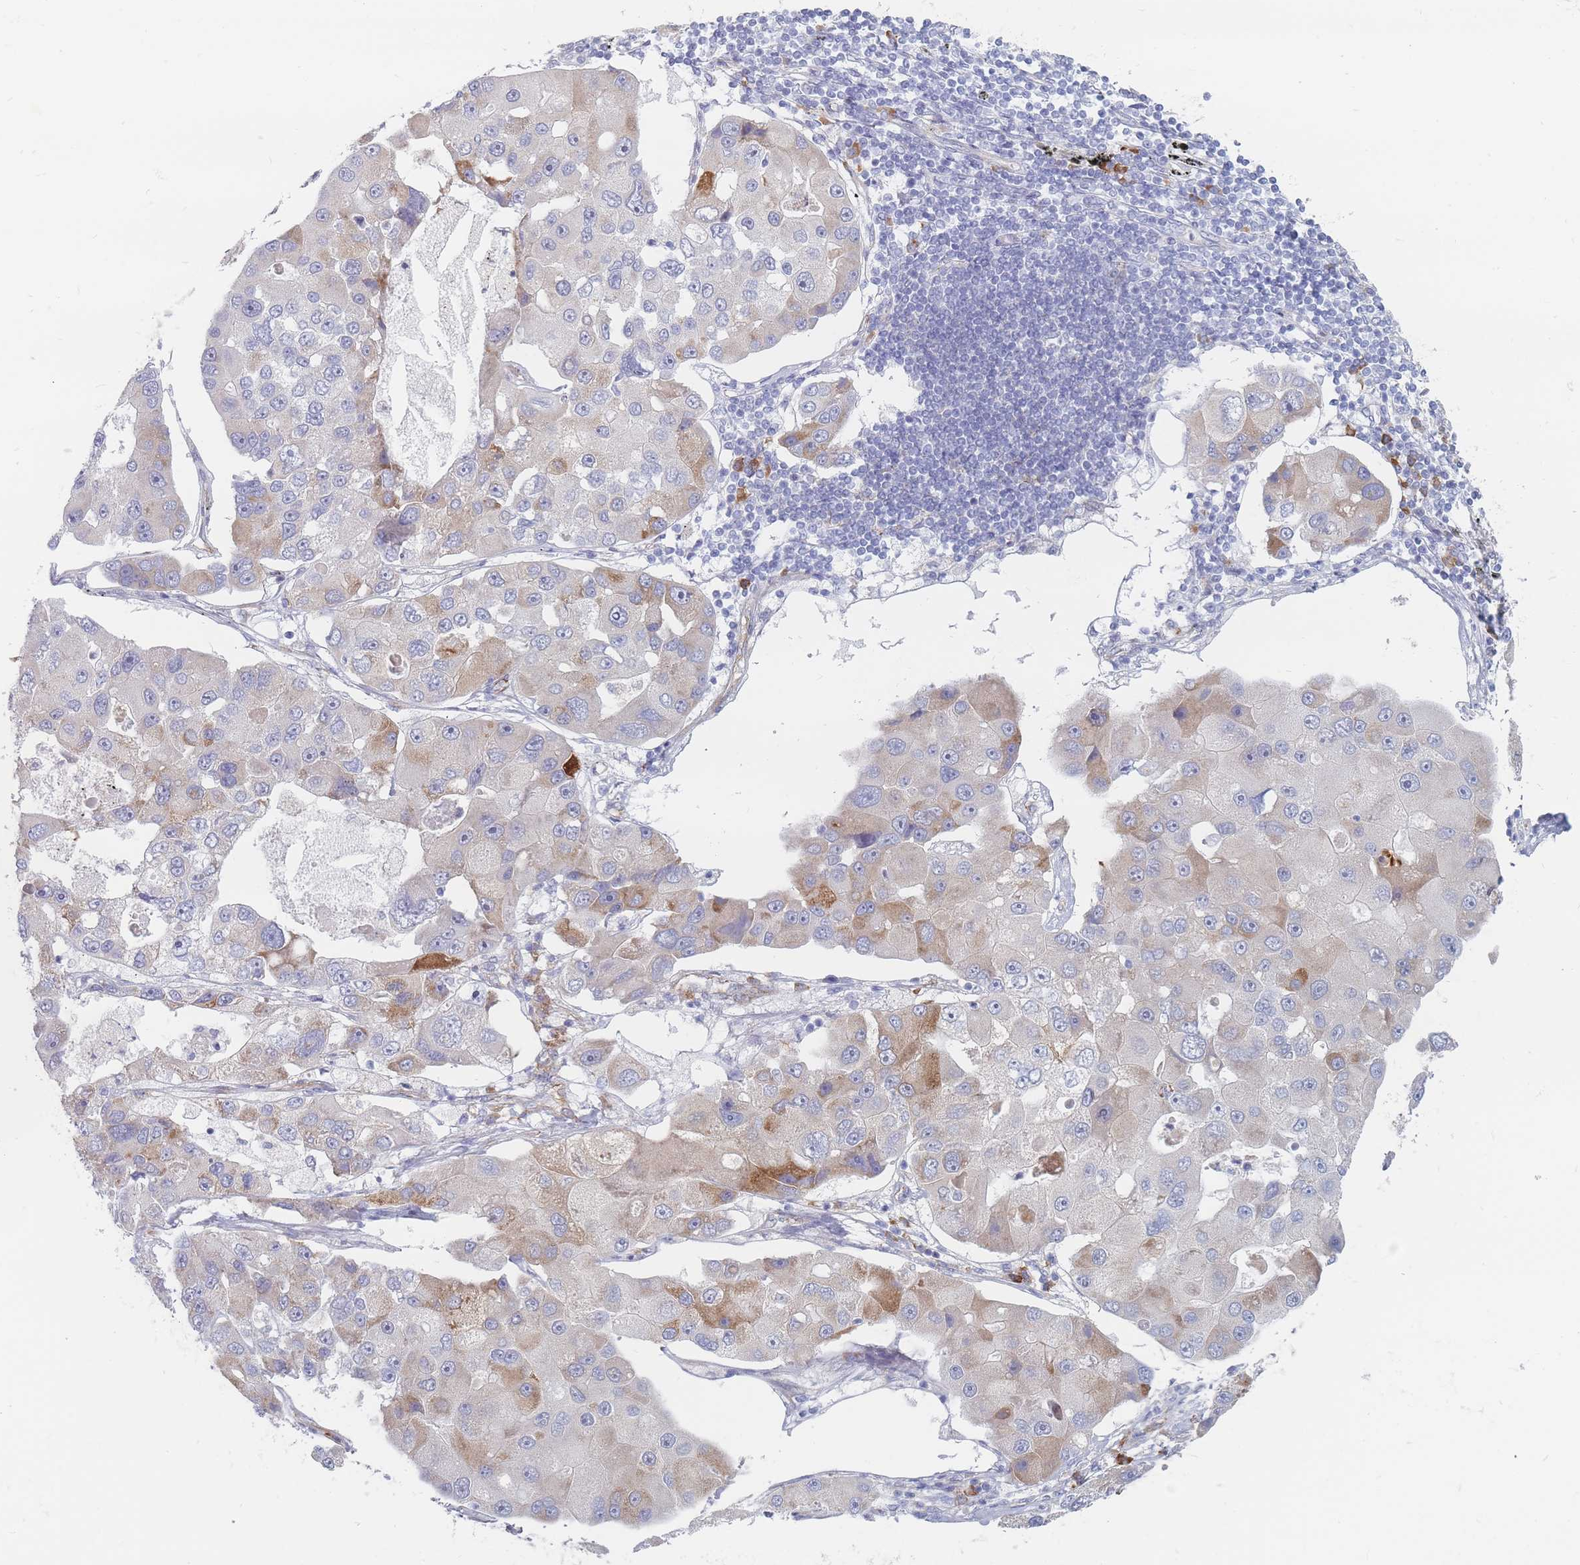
{"staining": {"intensity": "moderate", "quantity": "<25%", "location": "cytoplasmic/membranous"}, "tissue": "lung cancer", "cell_type": "Tumor cells", "image_type": "cancer", "snomed": [{"axis": "morphology", "description": "Adenocarcinoma, NOS"}, {"axis": "topography", "description": "Lung"}], "caption": "This micrograph exhibits immunohistochemistry staining of human lung cancer (adenocarcinoma), with low moderate cytoplasmic/membranous staining in approximately <25% of tumor cells.", "gene": "ERBIN", "patient": {"sex": "female", "age": 54}}